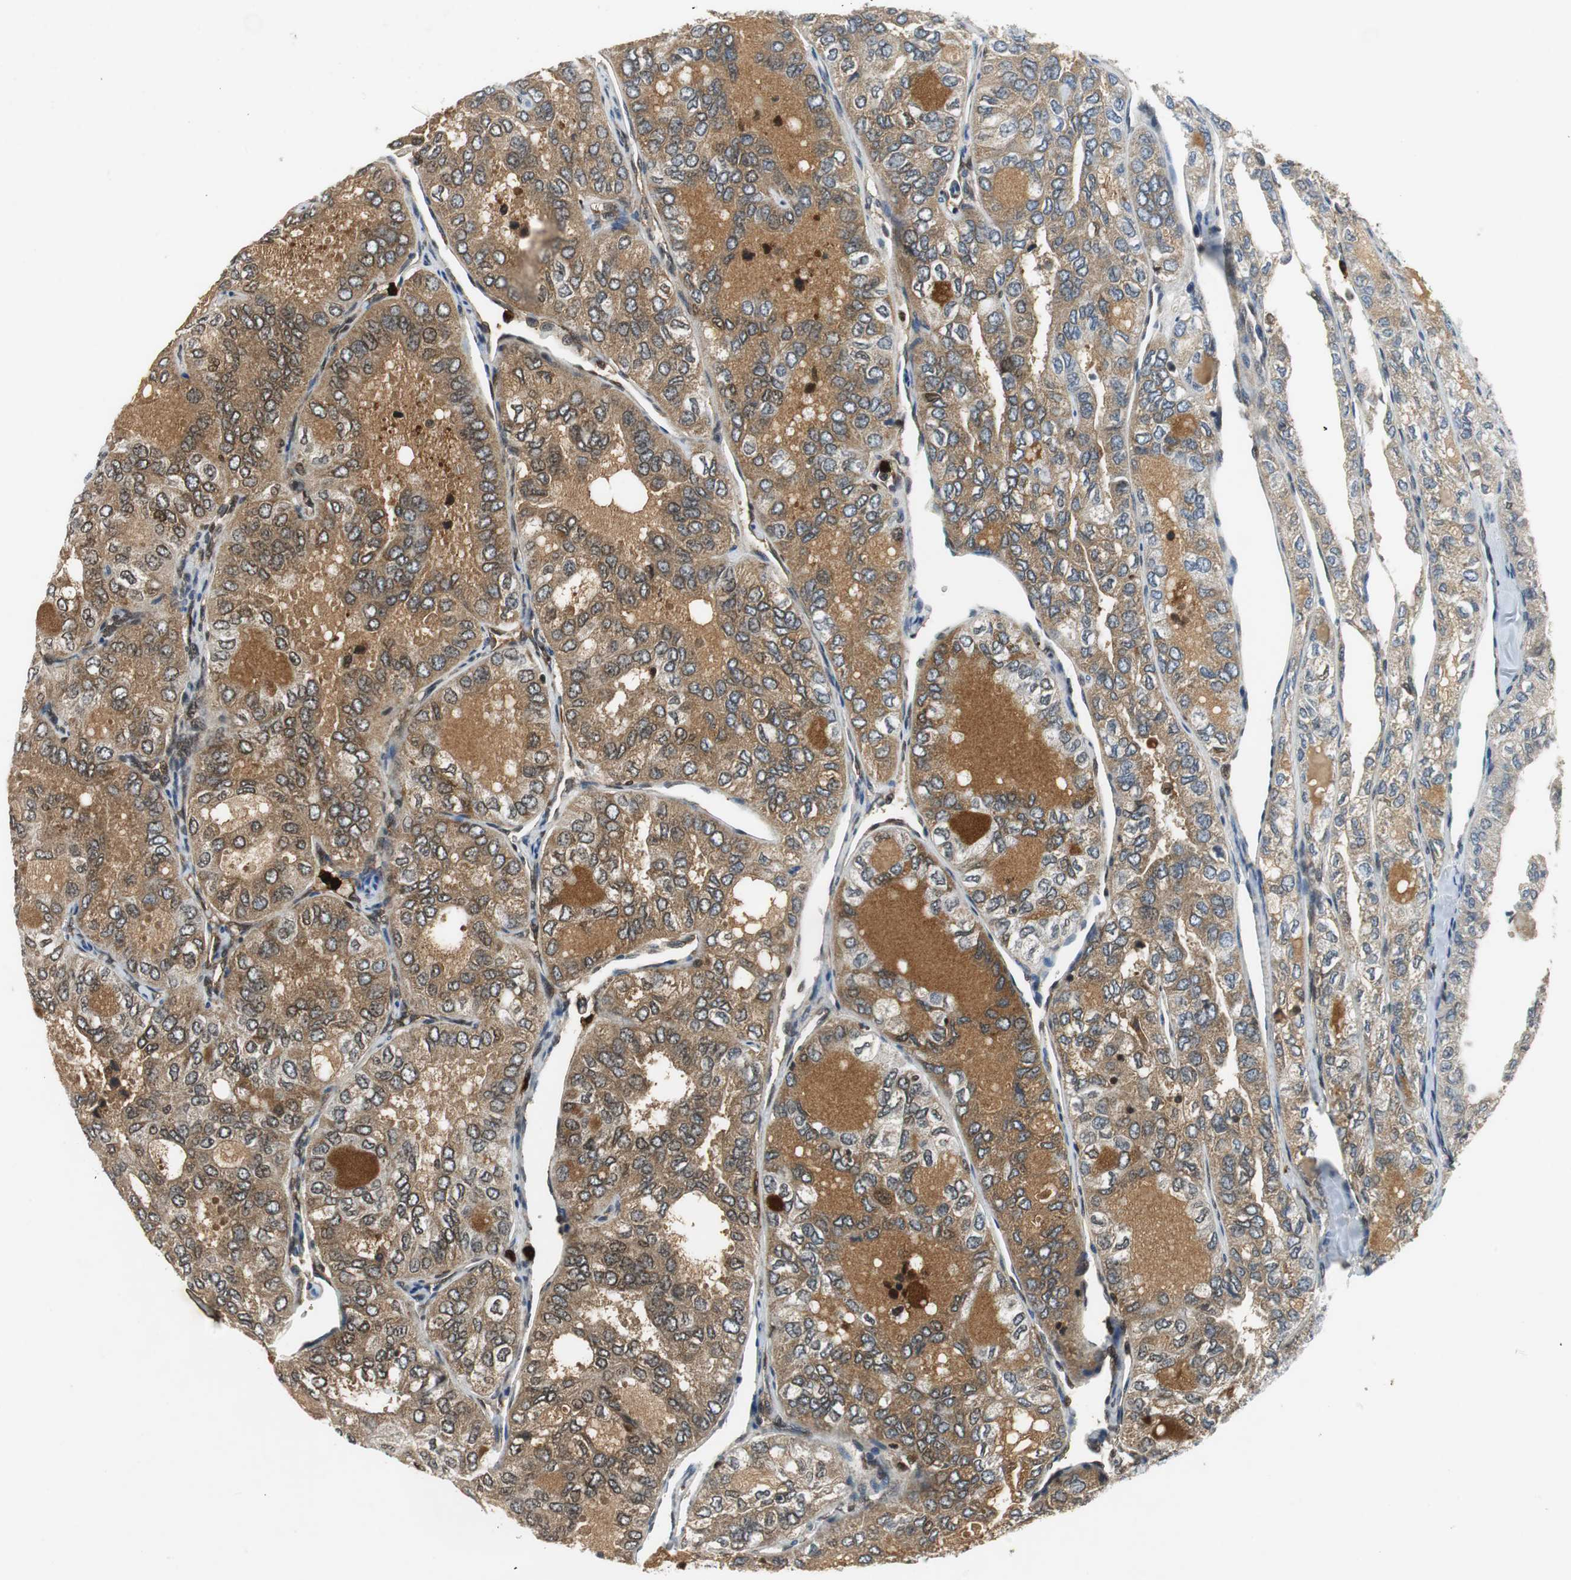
{"staining": {"intensity": "moderate", "quantity": "25%-75%", "location": "cytoplasmic/membranous"}, "tissue": "thyroid cancer", "cell_type": "Tumor cells", "image_type": "cancer", "snomed": [{"axis": "morphology", "description": "Follicular adenoma carcinoma, NOS"}, {"axis": "topography", "description": "Thyroid gland"}], "caption": "Immunohistochemical staining of human follicular adenoma carcinoma (thyroid) displays moderate cytoplasmic/membranous protein expression in approximately 25%-75% of tumor cells.", "gene": "ORM1", "patient": {"sex": "male", "age": 75}}